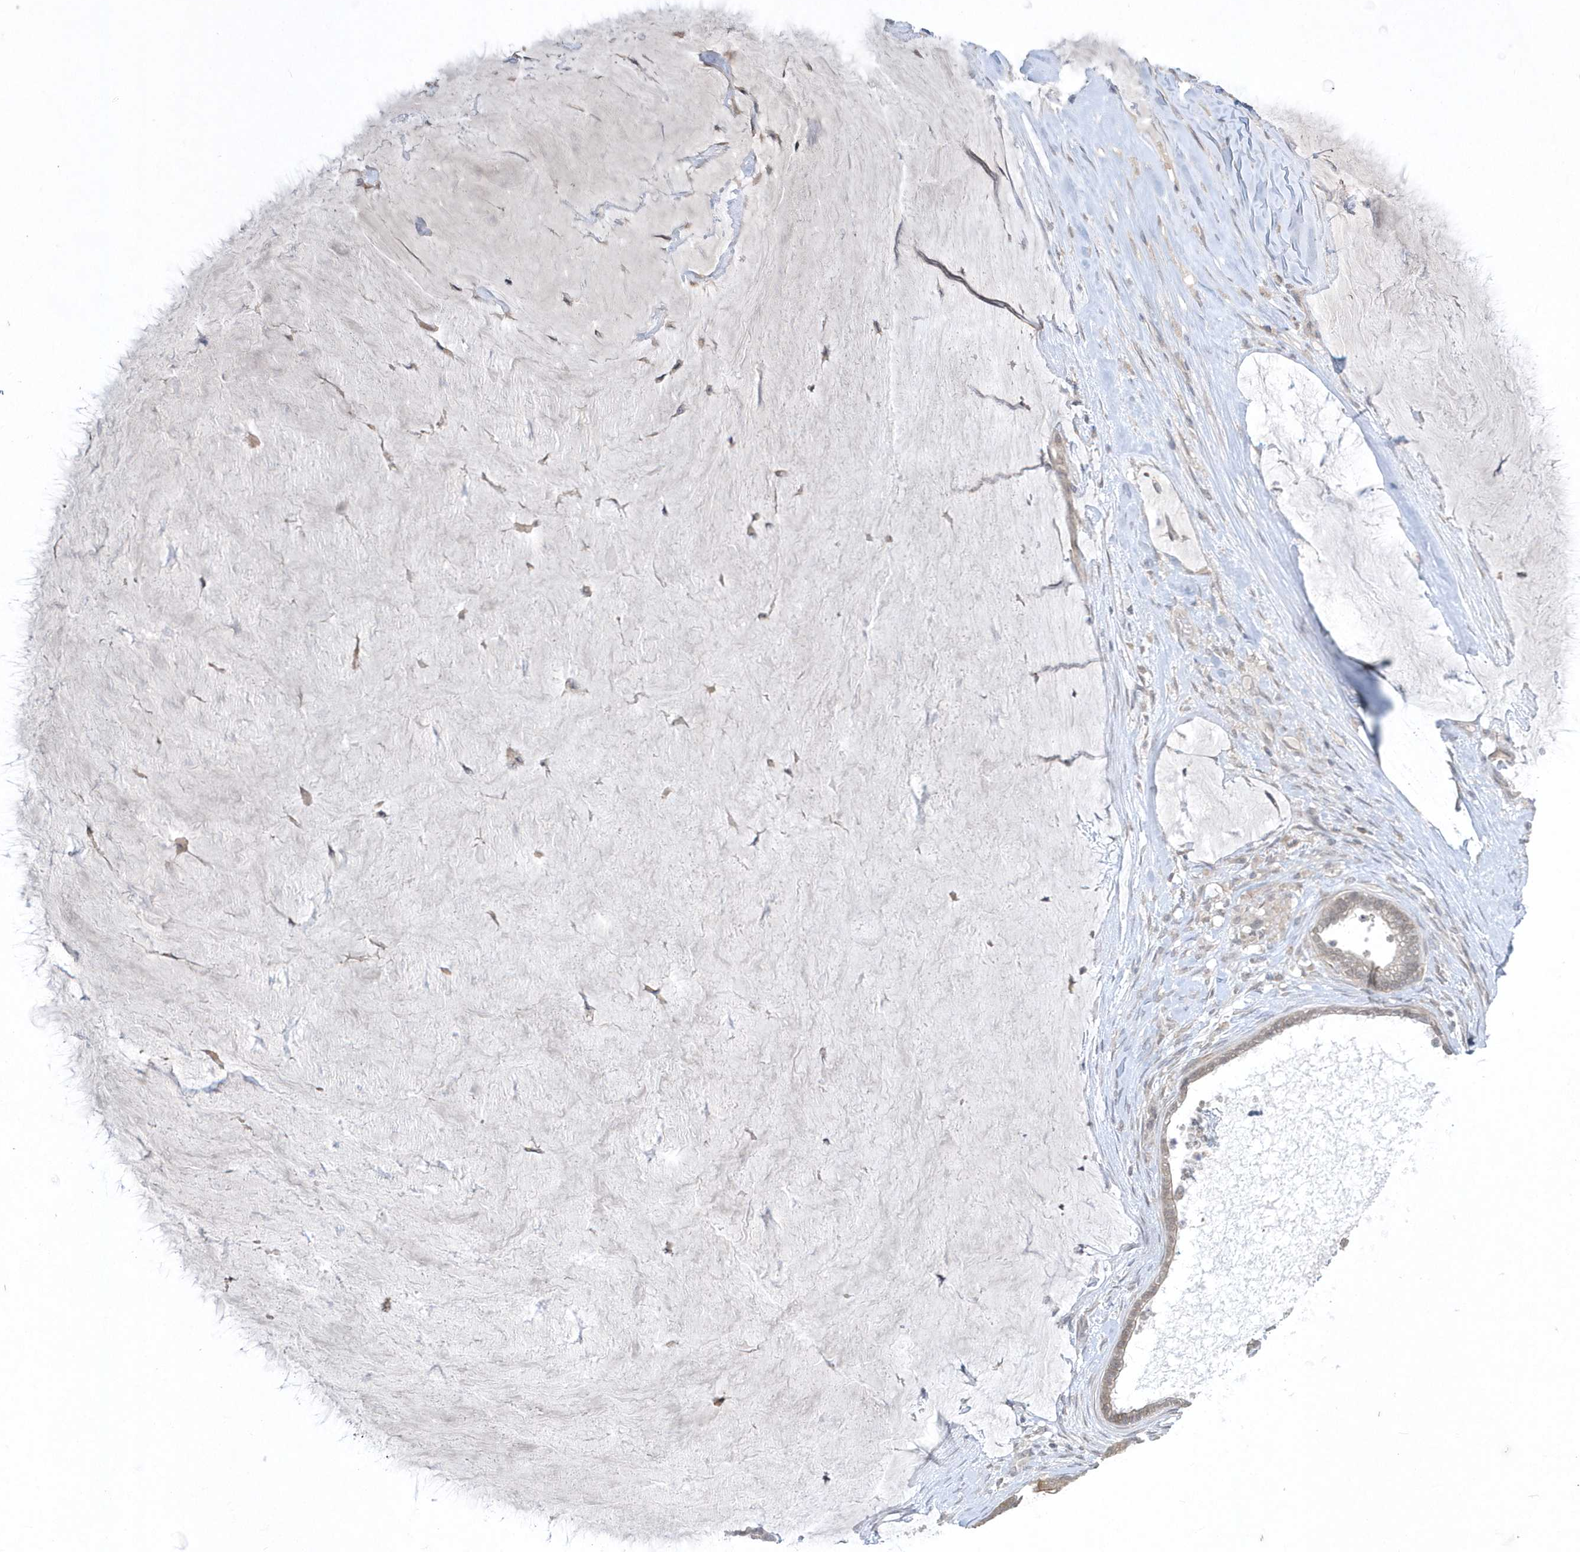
{"staining": {"intensity": "negative", "quantity": "none", "location": "none"}, "tissue": "ovarian cancer", "cell_type": "Tumor cells", "image_type": "cancer", "snomed": [{"axis": "morphology", "description": "Cystadenocarcinoma, mucinous, NOS"}, {"axis": "topography", "description": "Ovary"}], "caption": "DAB (3,3'-diaminobenzidine) immunohistochemical staining of mucinous cystadenocarcinoma (ovarian) shows no significant staining in tumor cells.", "gene": "ZC3H12D", "patient": {"sex": "female", "age": 61}}